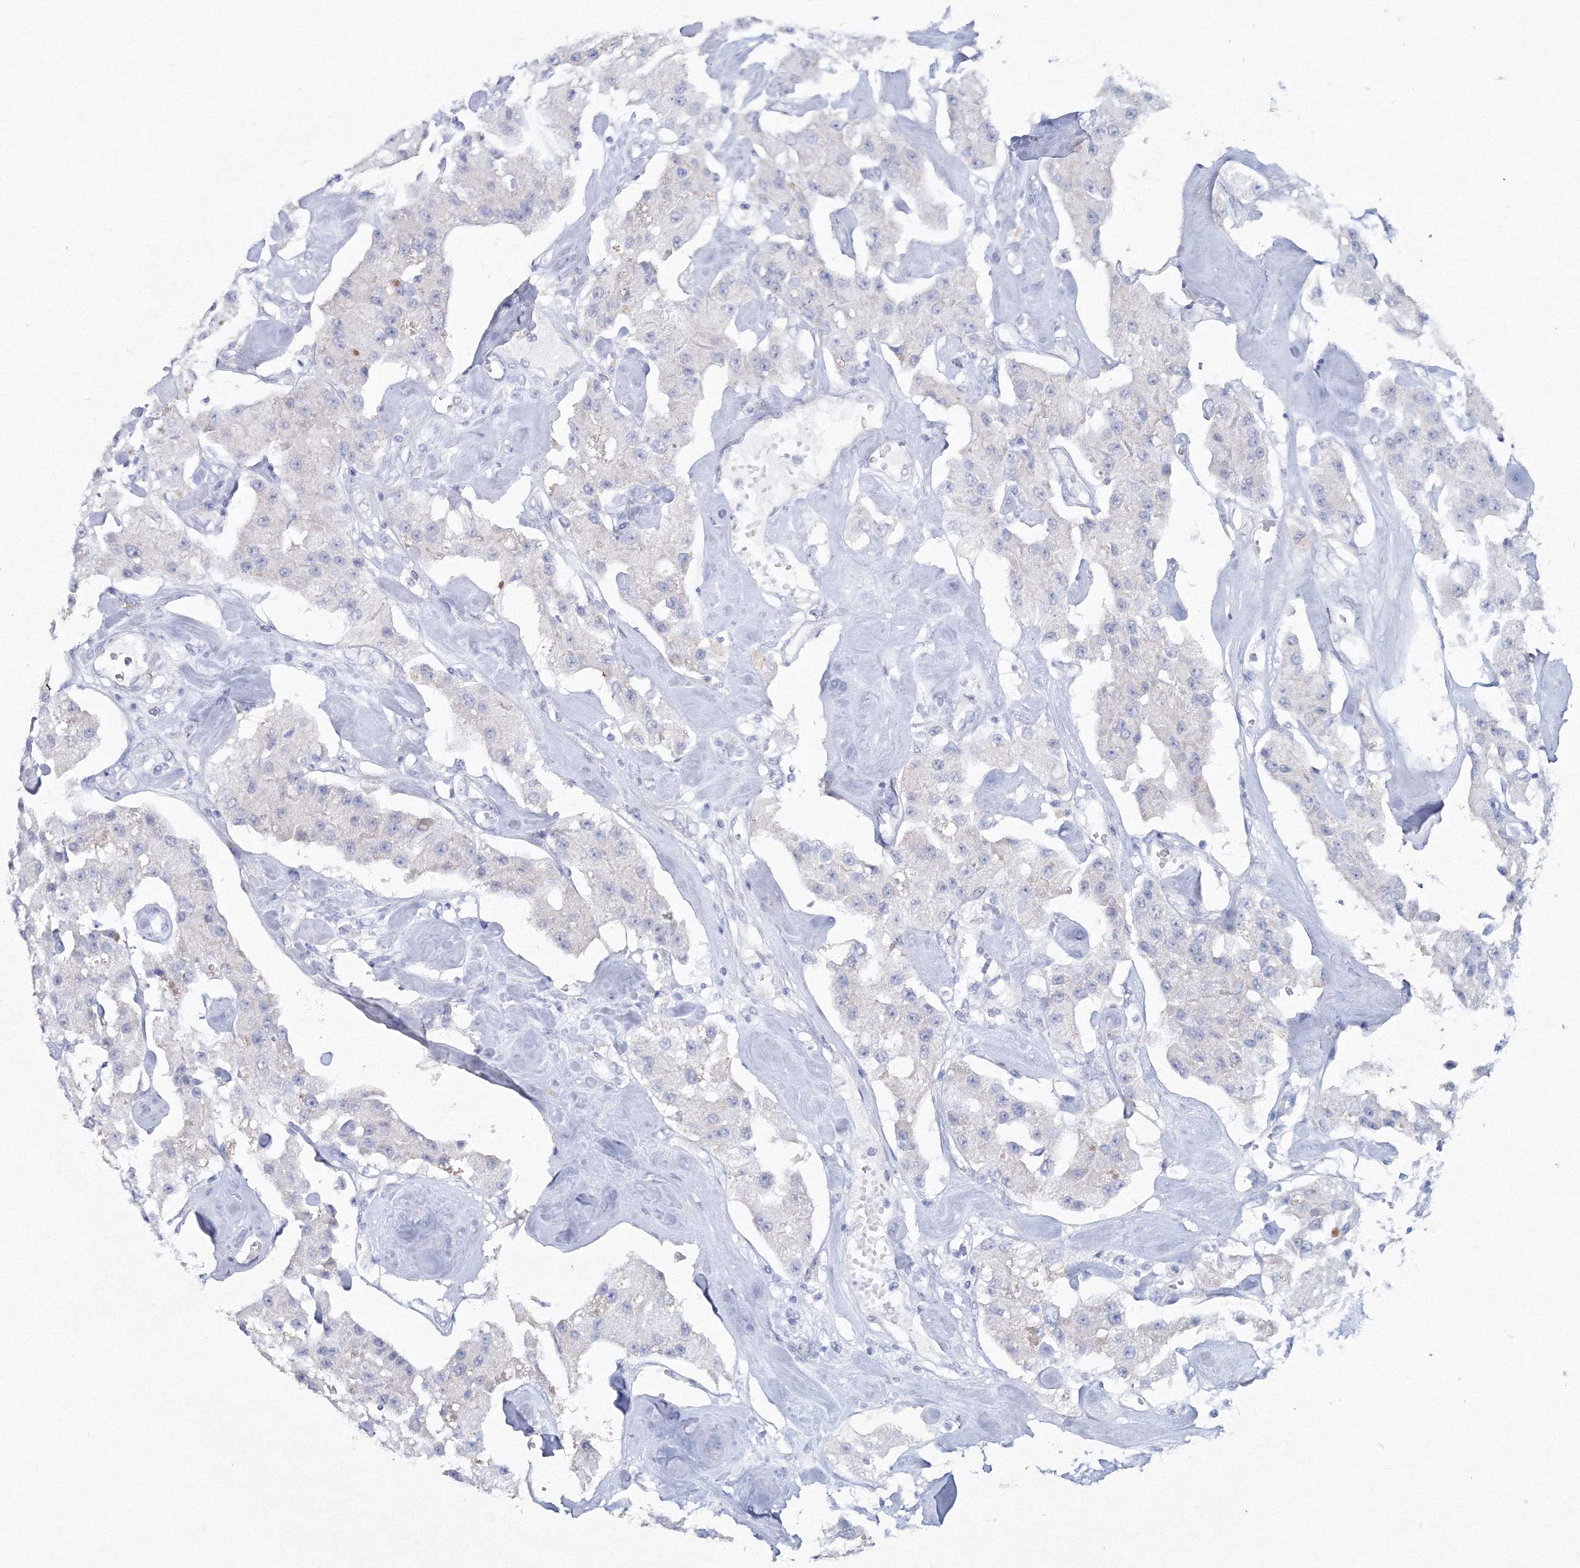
{"staining": {"intensity": "negative", "quantity": "none", "location": "none"}, "tissue": "carcinoid", "cell_type": "Tumor cells", "image_type": "cancer", "snomed": [{"axis": "morphology", "description": "Carcinoid, malignant, NOS"}, {"axis": "topography", "description": "Pancreas"}], "caption": "Histopathology image shows no protein positivity in tumor cells of carcinoid tissue.", "gene": "GCKR", "patient": {"sex": "male", "age": 41}}